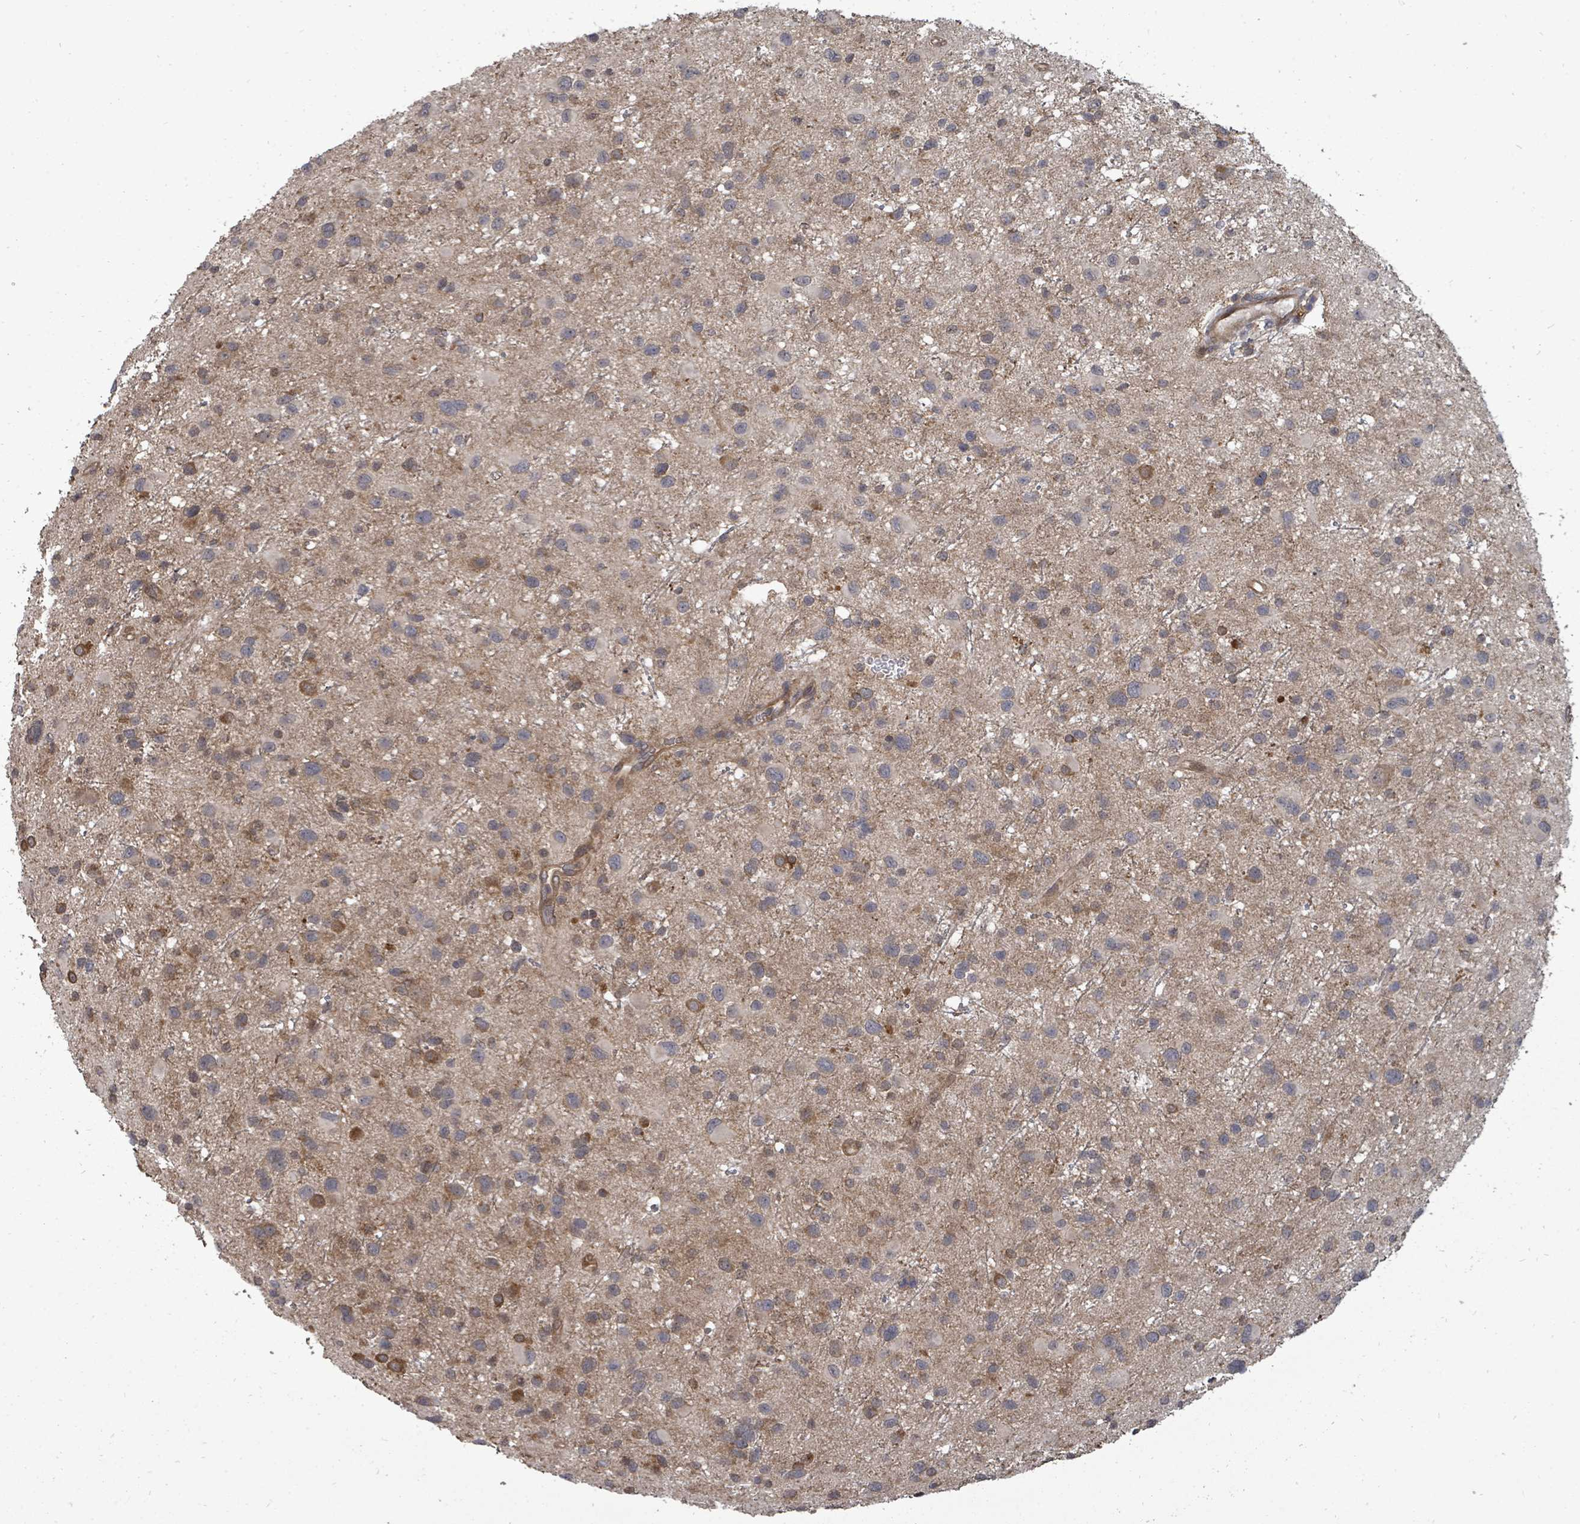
{"staining": {"intensity": "moderate", "quantity": "<25%", "location": "cytoplasmic/membranous"}, "tissue": "glioma", "cell_type": "Tumor cells", "image_type": "cancer", "snomed": [{"axis": "morphology", "description": "Glioma, malignant, Low grade"}, {"axis": "topography", "description": "Brain"}], "caption": "Immunohistochemical staining of glioma displays moderate cytoplasmic/membranous protein expression in approximately <25% of tumor cells.", "gene": "EIF3C", "patient": {"sex": "female", "age": 32}}